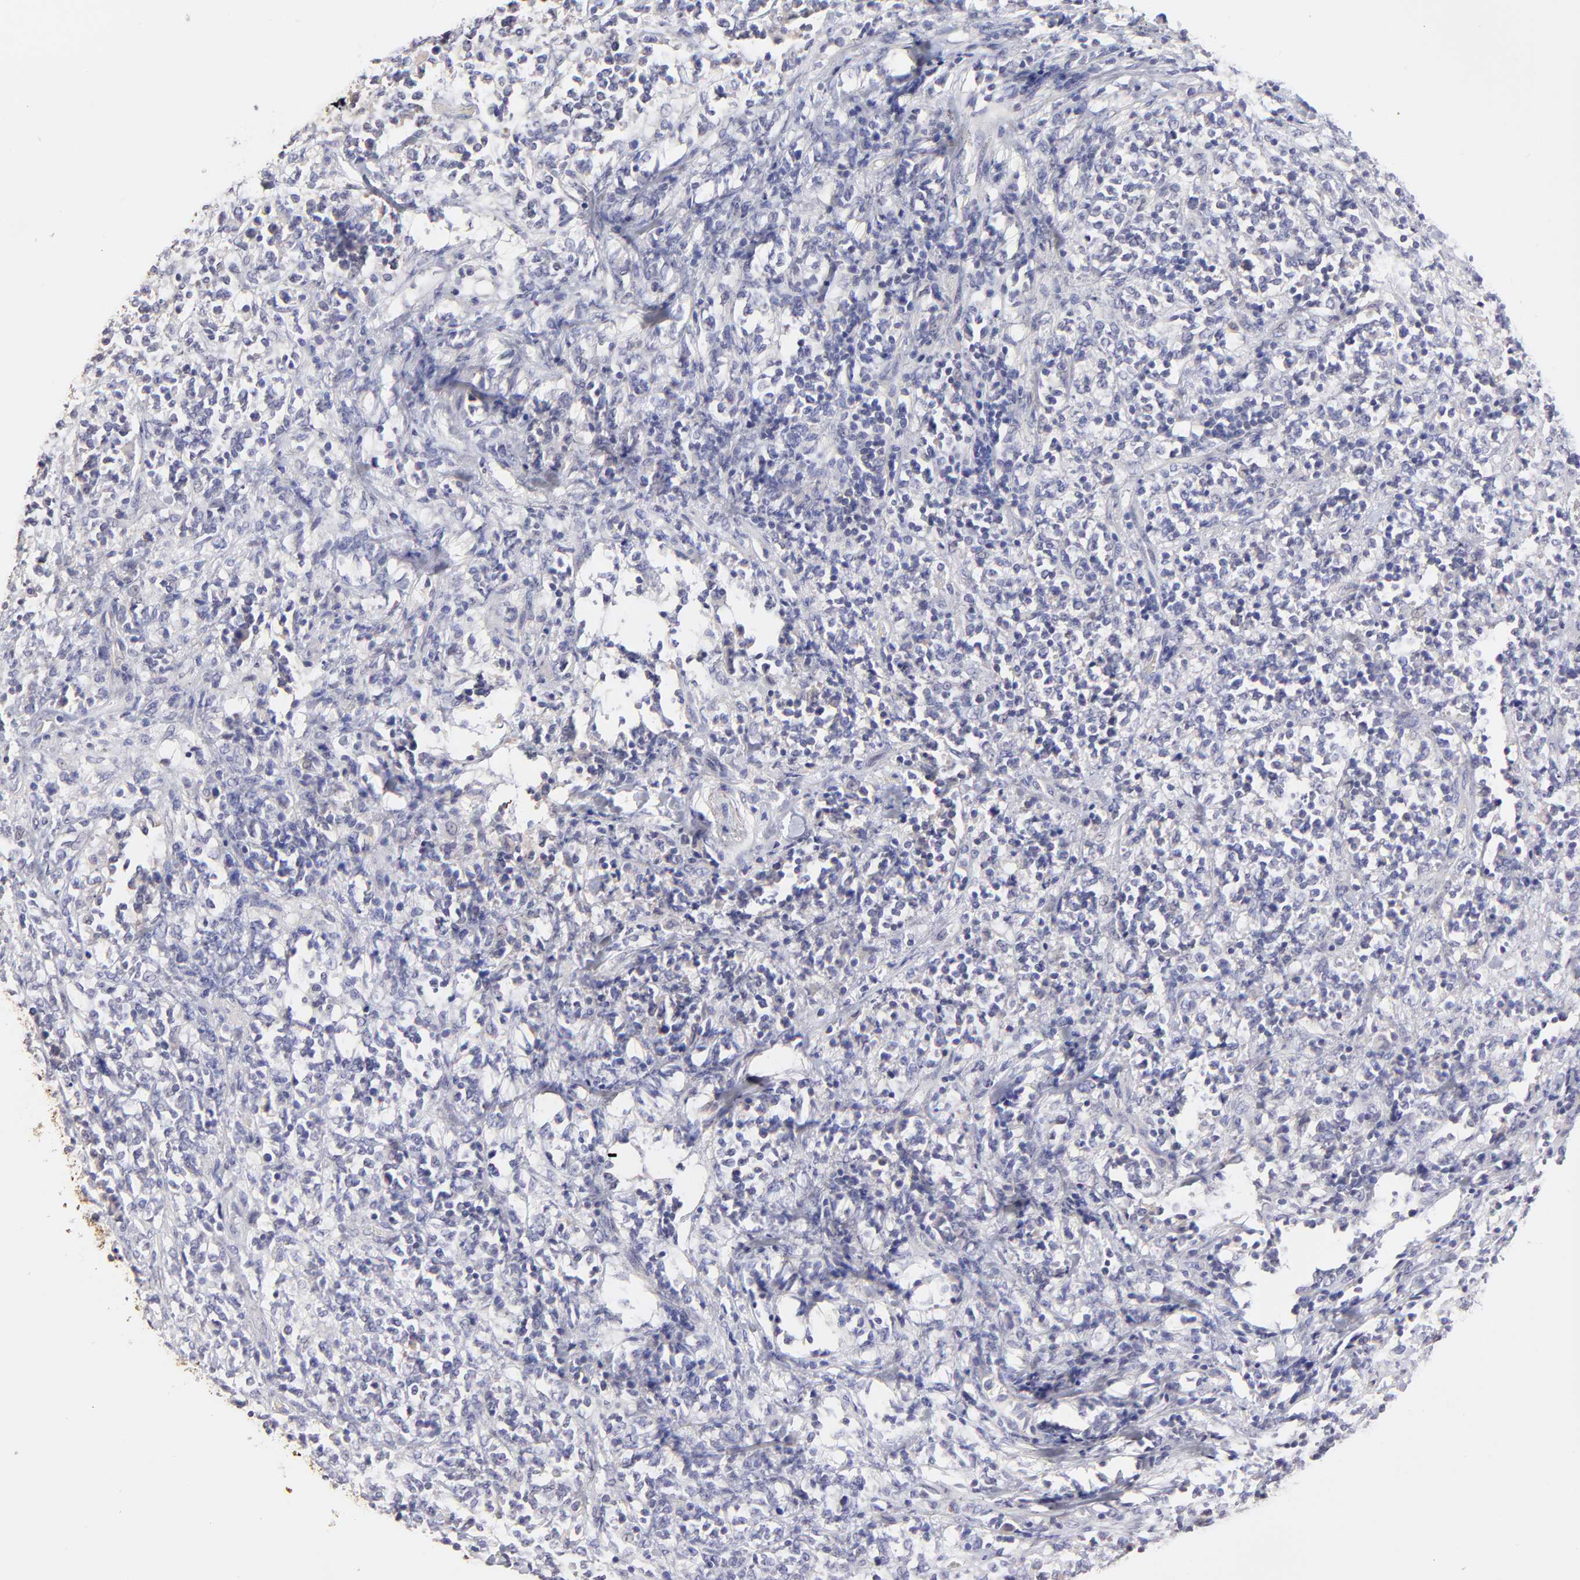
{"staining": {"intensity": "negative", "quantity": "none", "location": "none"}, "tissue": "lymphoma", "cell_type": "Tumor cells", "image_type": "cancer", "snomed": [{"axis": "morphology", "description": "Malignant lymphoma, non-Hodgkin's type, High grade"}, {"axis": "topography", "description": "Soft tissue"}], "caption": "Tumor cells are negative for protein expression in human high-grade malignant lymphoma, non-Hodgkin's type.", "gene": "BTG2", "patient": {"sex": "male", "age": 18}}